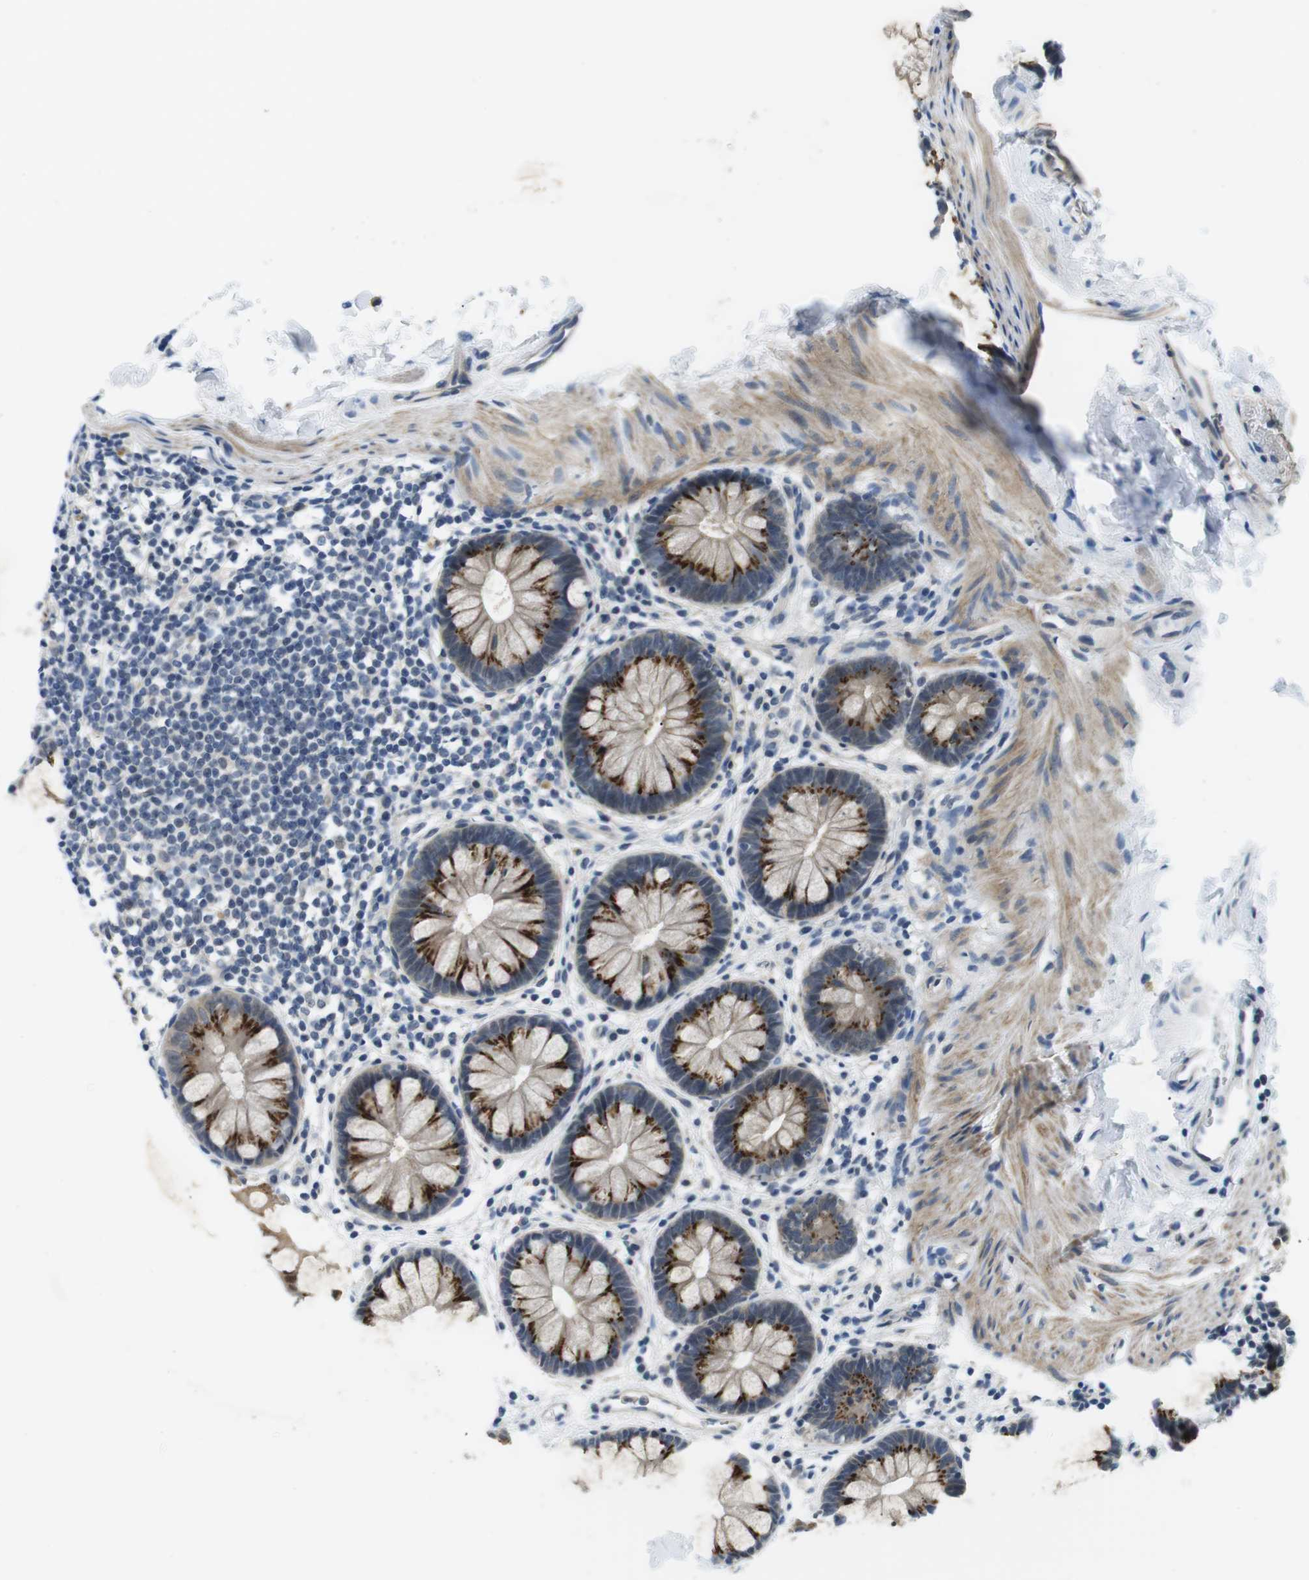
{"staining": {"intensity": "moderate", "quantity": ">75%", "location": "cytoplasmic/membranous"}, "tissue": "rectum", "cell_type": "Glandular cells", "image_type": "normal", "snomed": [{"axis": "morphology", "description": "Normal tissue, NOS"}, {"axis": "topography", "description": "Rectum"}], "caption": "This is a micrograph of immunohistochemistry staining of normal rectum, which shows moderate positivity in the cytoplasmic/membranous of glandular cells.", "gene": "WSCD1", "patient": {"sex": "female", "age": 24}}